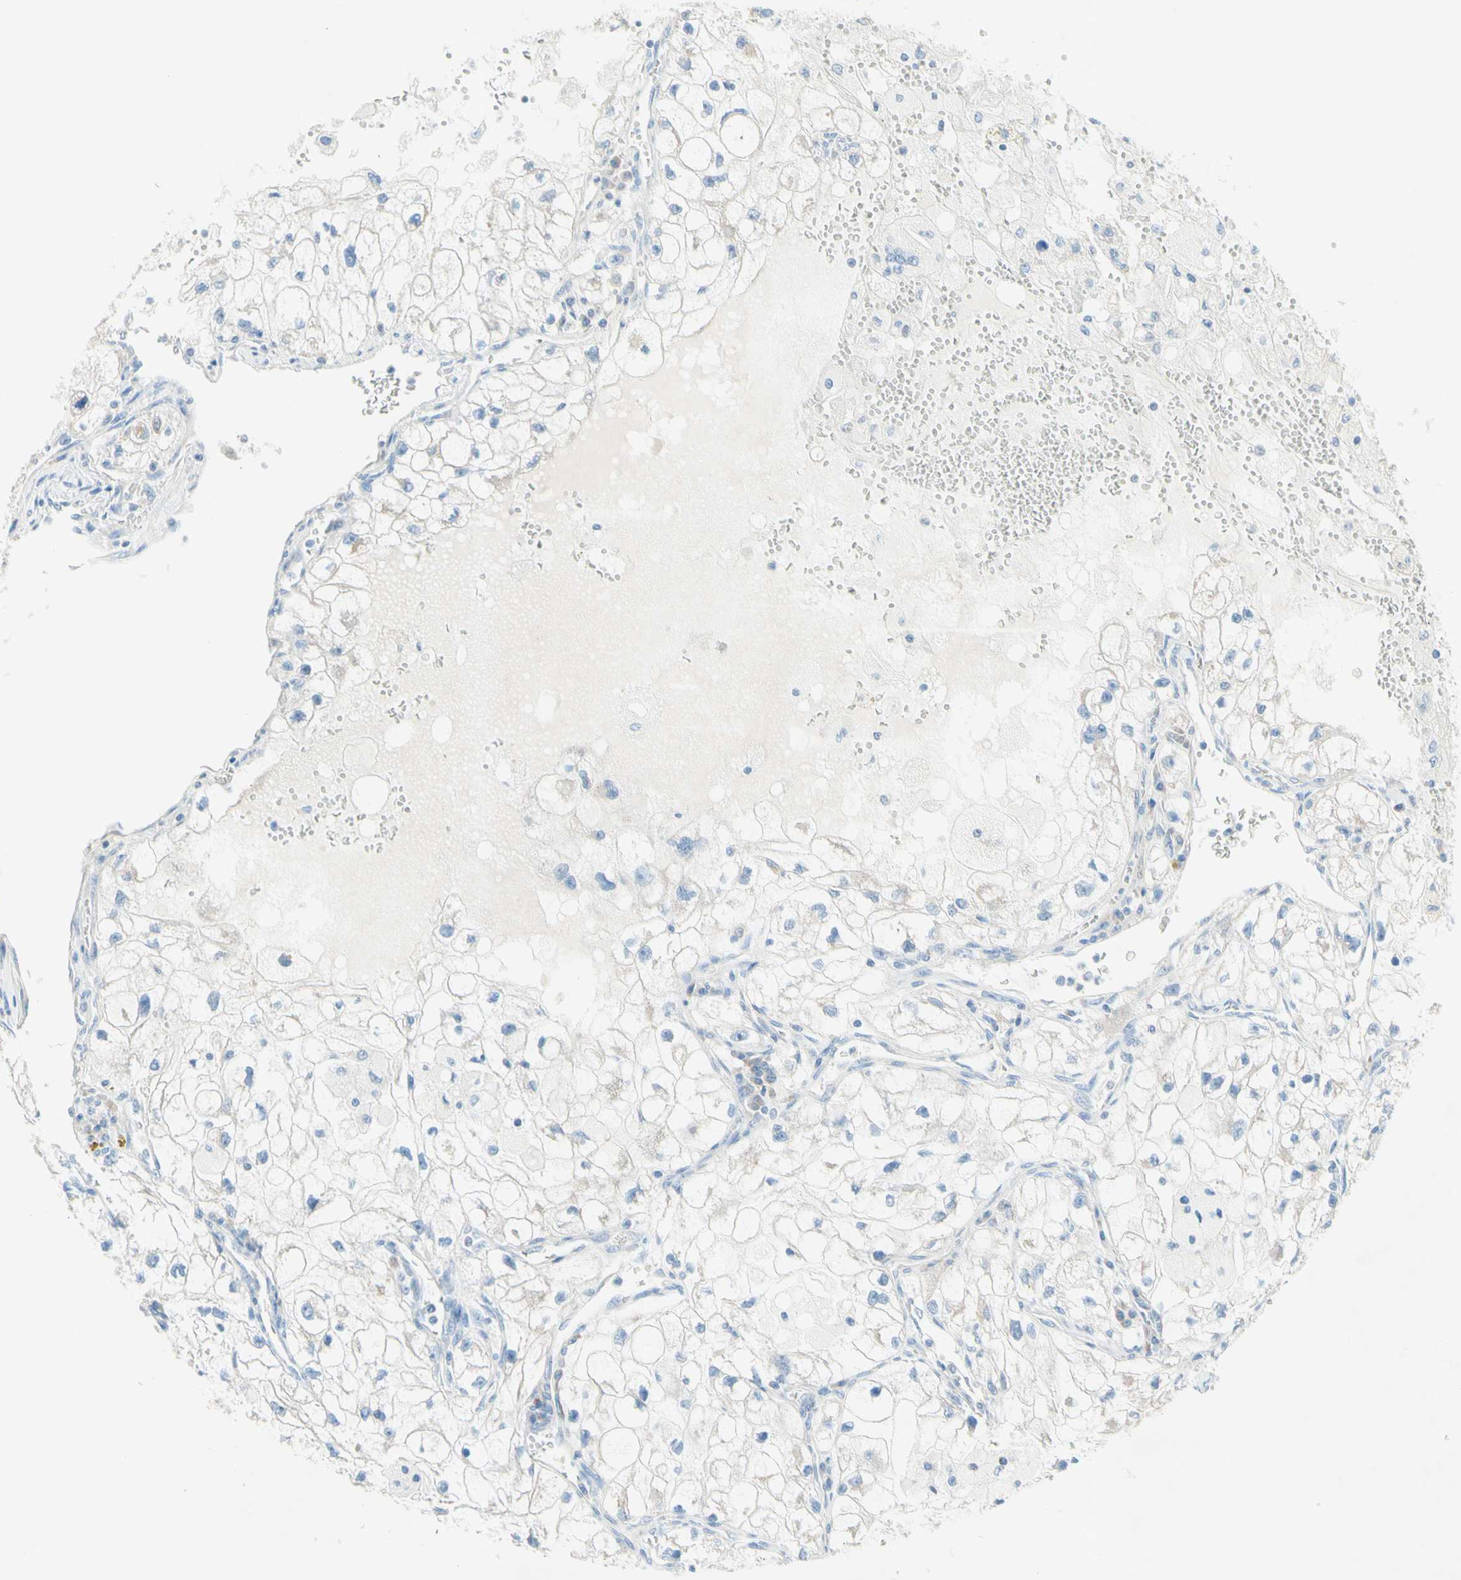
{"staining": {"intensity": "negative", "quantity": "none", "location": "none"}, "tissue": "renal cancer", "cell_type": "Tumor cells", "image_type": "cancer", "snomed": [{"axis": "morphology", "description": "Adenocarcinoma, NOS"}, {"axis": "topography", "description": "Kidney"}], "caption": "An image of renal cancer stained for a protein exhibits no brown staining in tumor cells.", "gene": "MFF", "patient": {"sex": "female", "age": 70}}